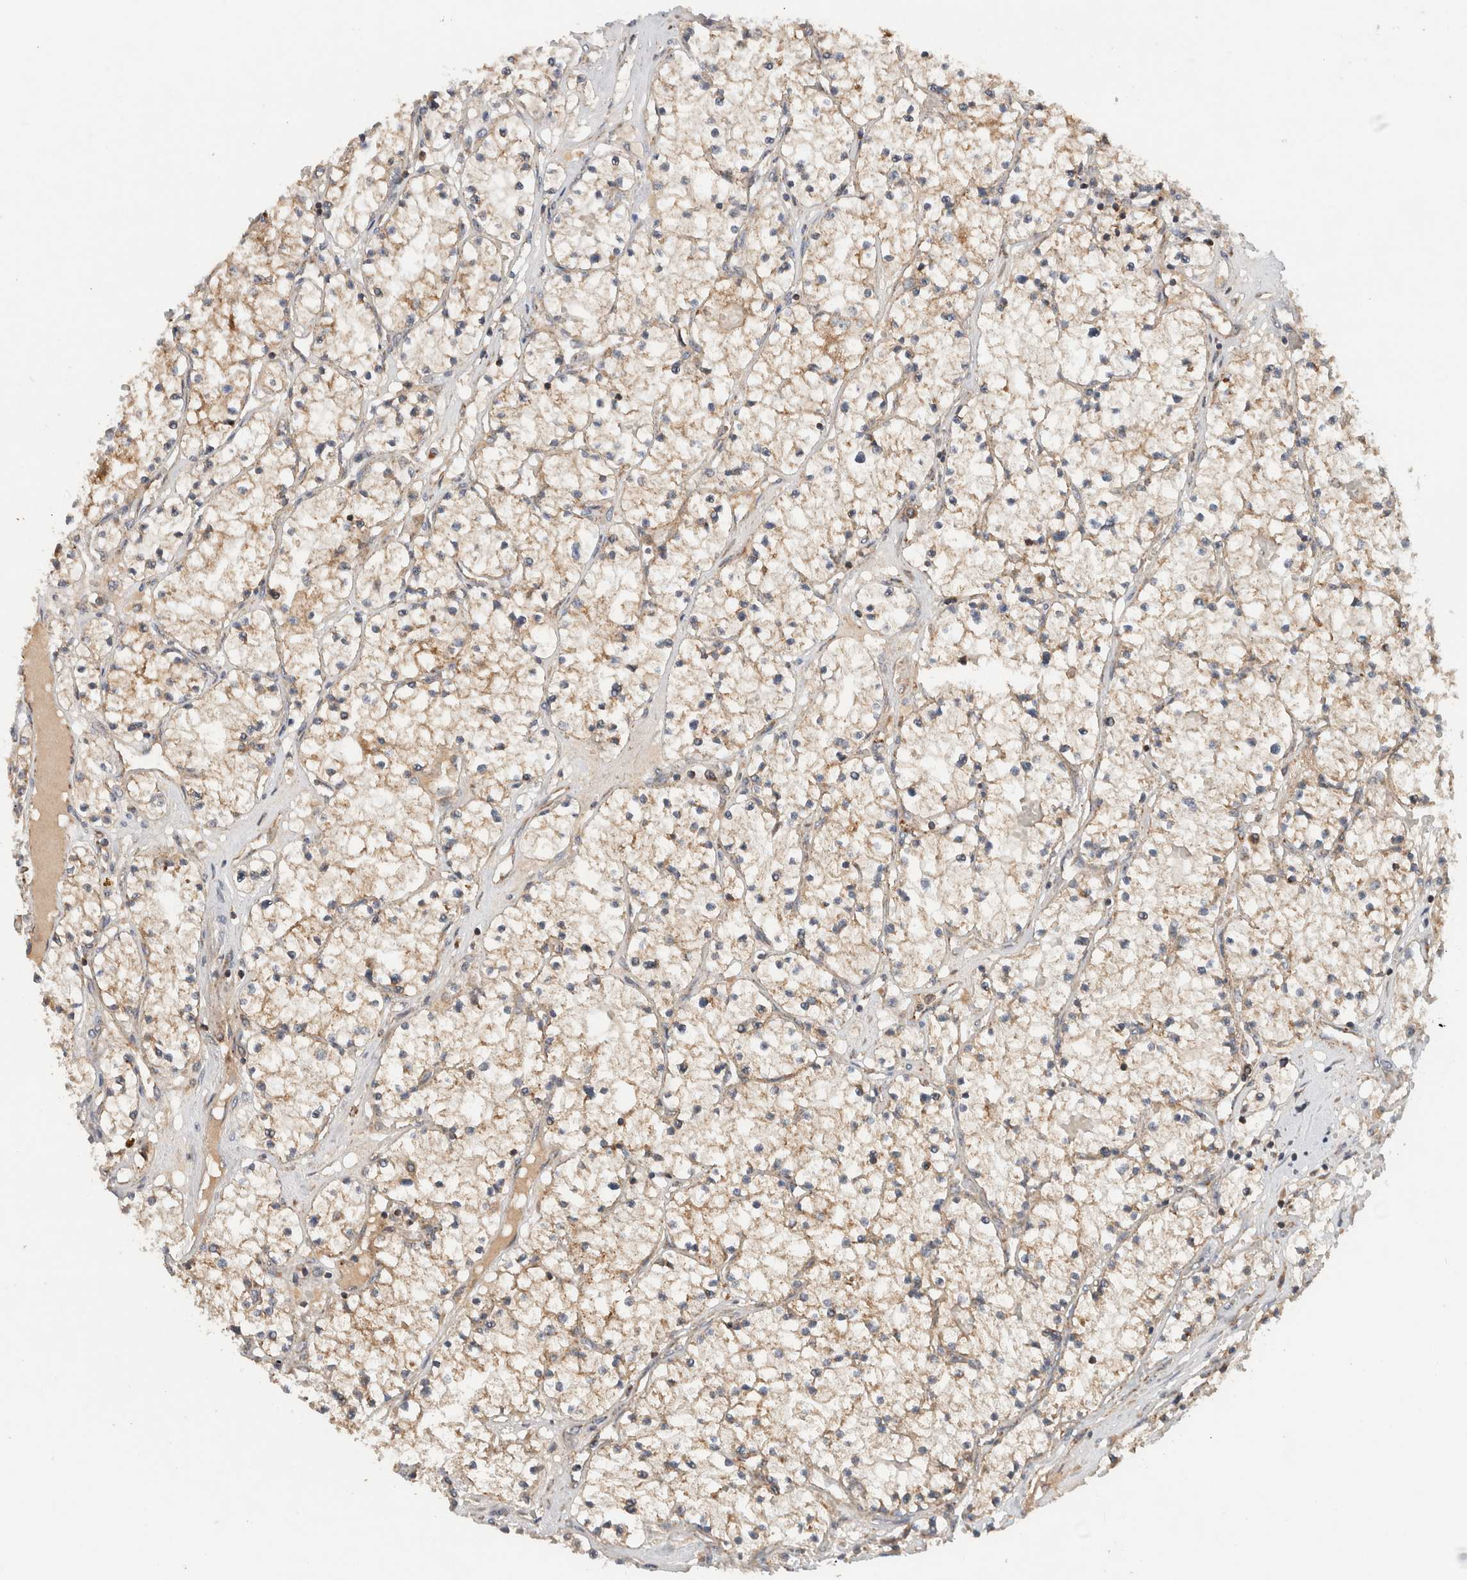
{"staining": {"intensity": "weak", "quantity": ">75%", "location": "cytoplasmic/membranous"}, "tissue": "renal cancer", "cell_type": "Tumor cells", "image_type": "cancer", "snomed": [{"axis": "morphology", "description": "Normal tissue, NOS"}, {"axis": "morphology", "description": "Adenocarcinoma, NOS"}, {"axis": "topography", "description": "Kidney"}], "caption": "This image shows renal cancer (adenocarcinoma) stained with immunohistochemistry to label a protein in brown. The cytoplasmic/membranous of tumor cells show weak positivity for the protein. Nuclei are counter-stained blue.", "gene": "AMPD1", "patient": {"sex": "male", "age": 68}}